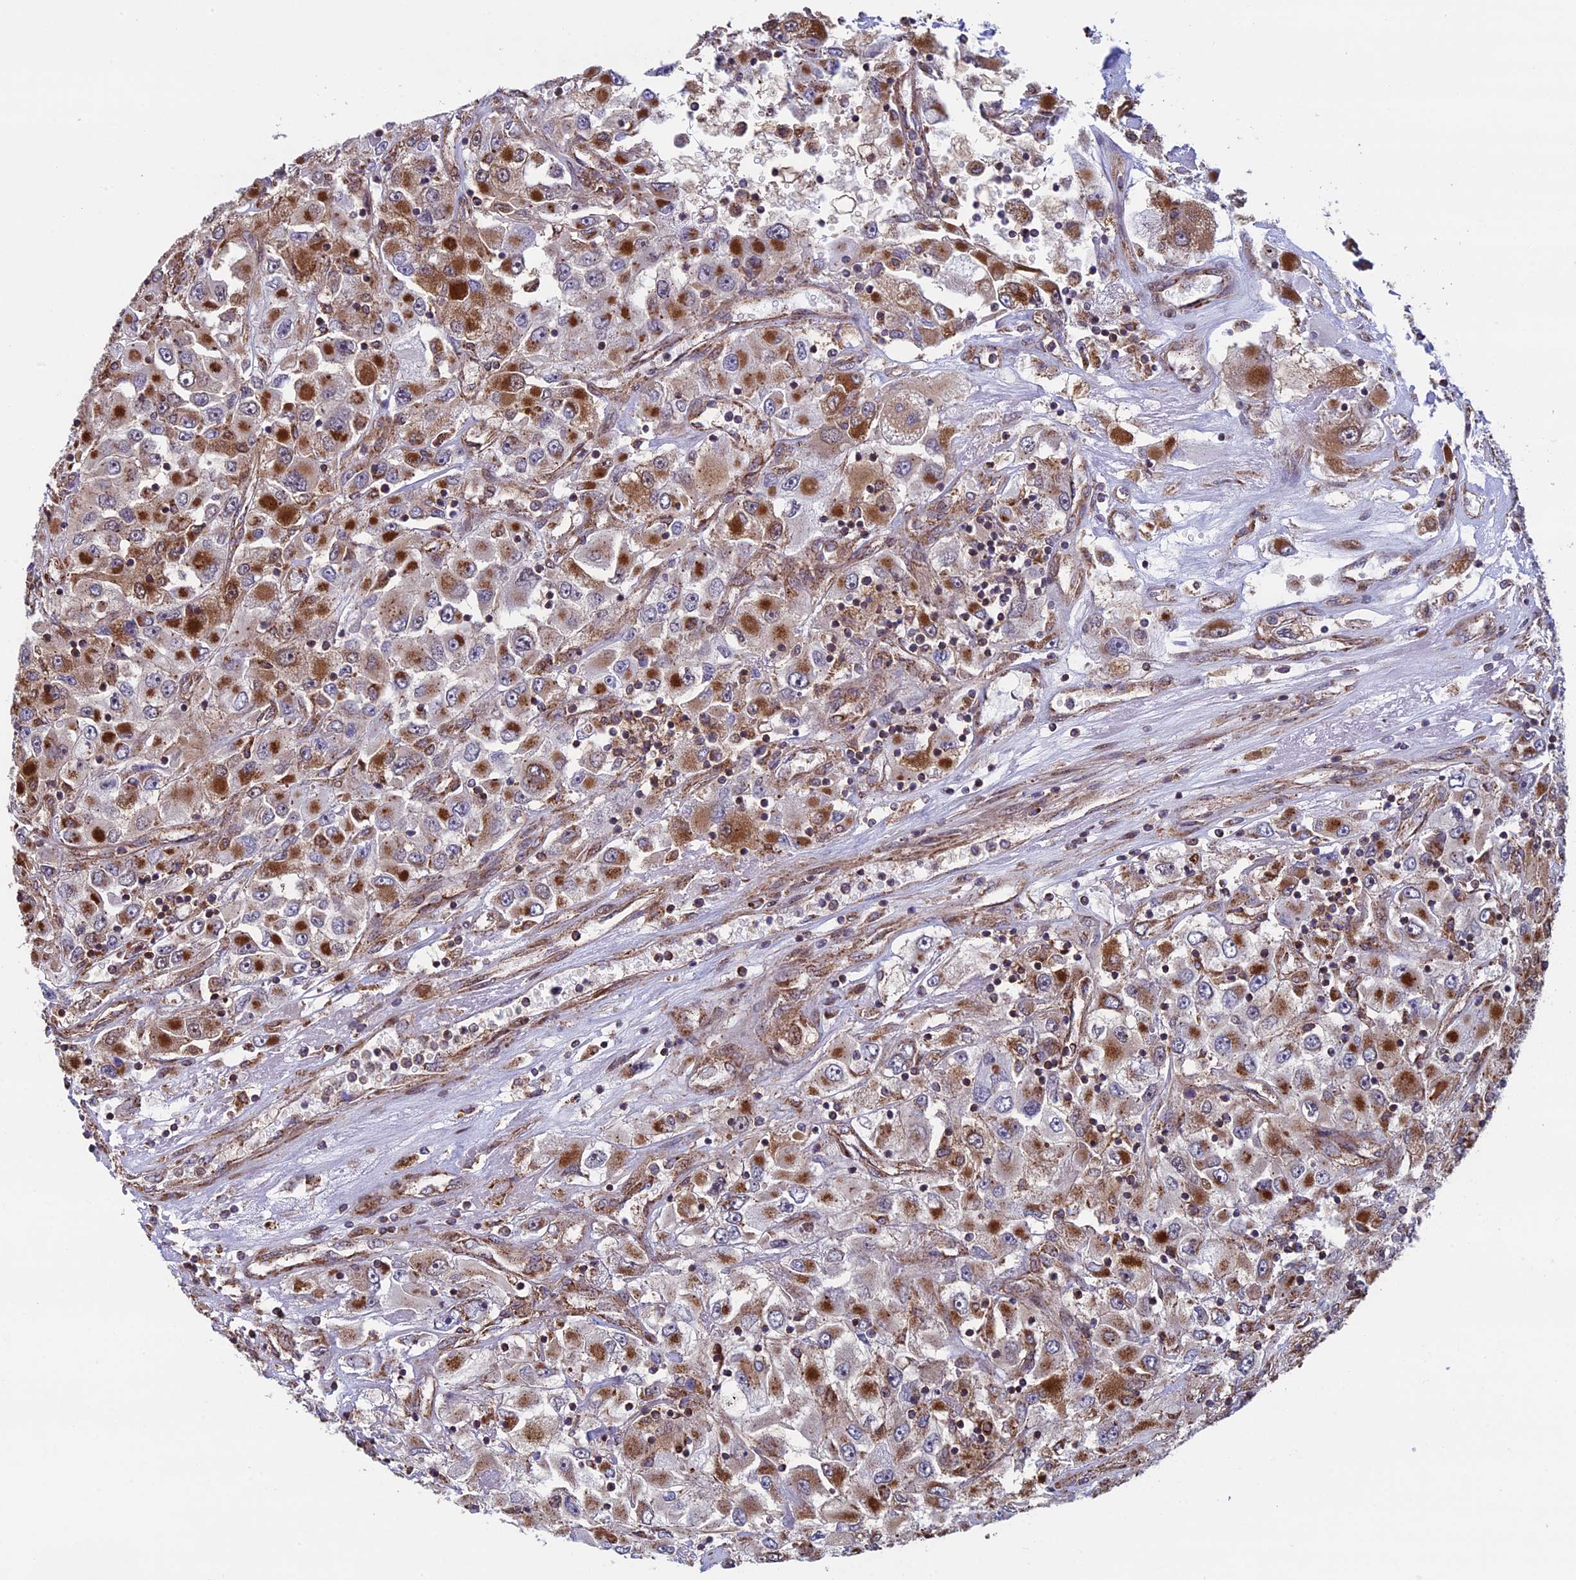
{"staining": {"intensity": "strong", "quantity": ">75%", "location": "cytoplasmic/membranous"}, "tissue": "renal cancer", "cell_type": "Tumor cells", "image_type": "cancer", "snomed": [{"axis": "morphology", "description": "Adenocarcinoma, NOS"}, {"axis": "topography", "description": "Kidney"}], "caption": "Tumor cells reveal strong cytoplasmic/membranous staining in about >75% of cells in renal cancer (adenocarcinoma).", "gene": "CCDC8", "patient": {"sex": "female", "age": 52}}